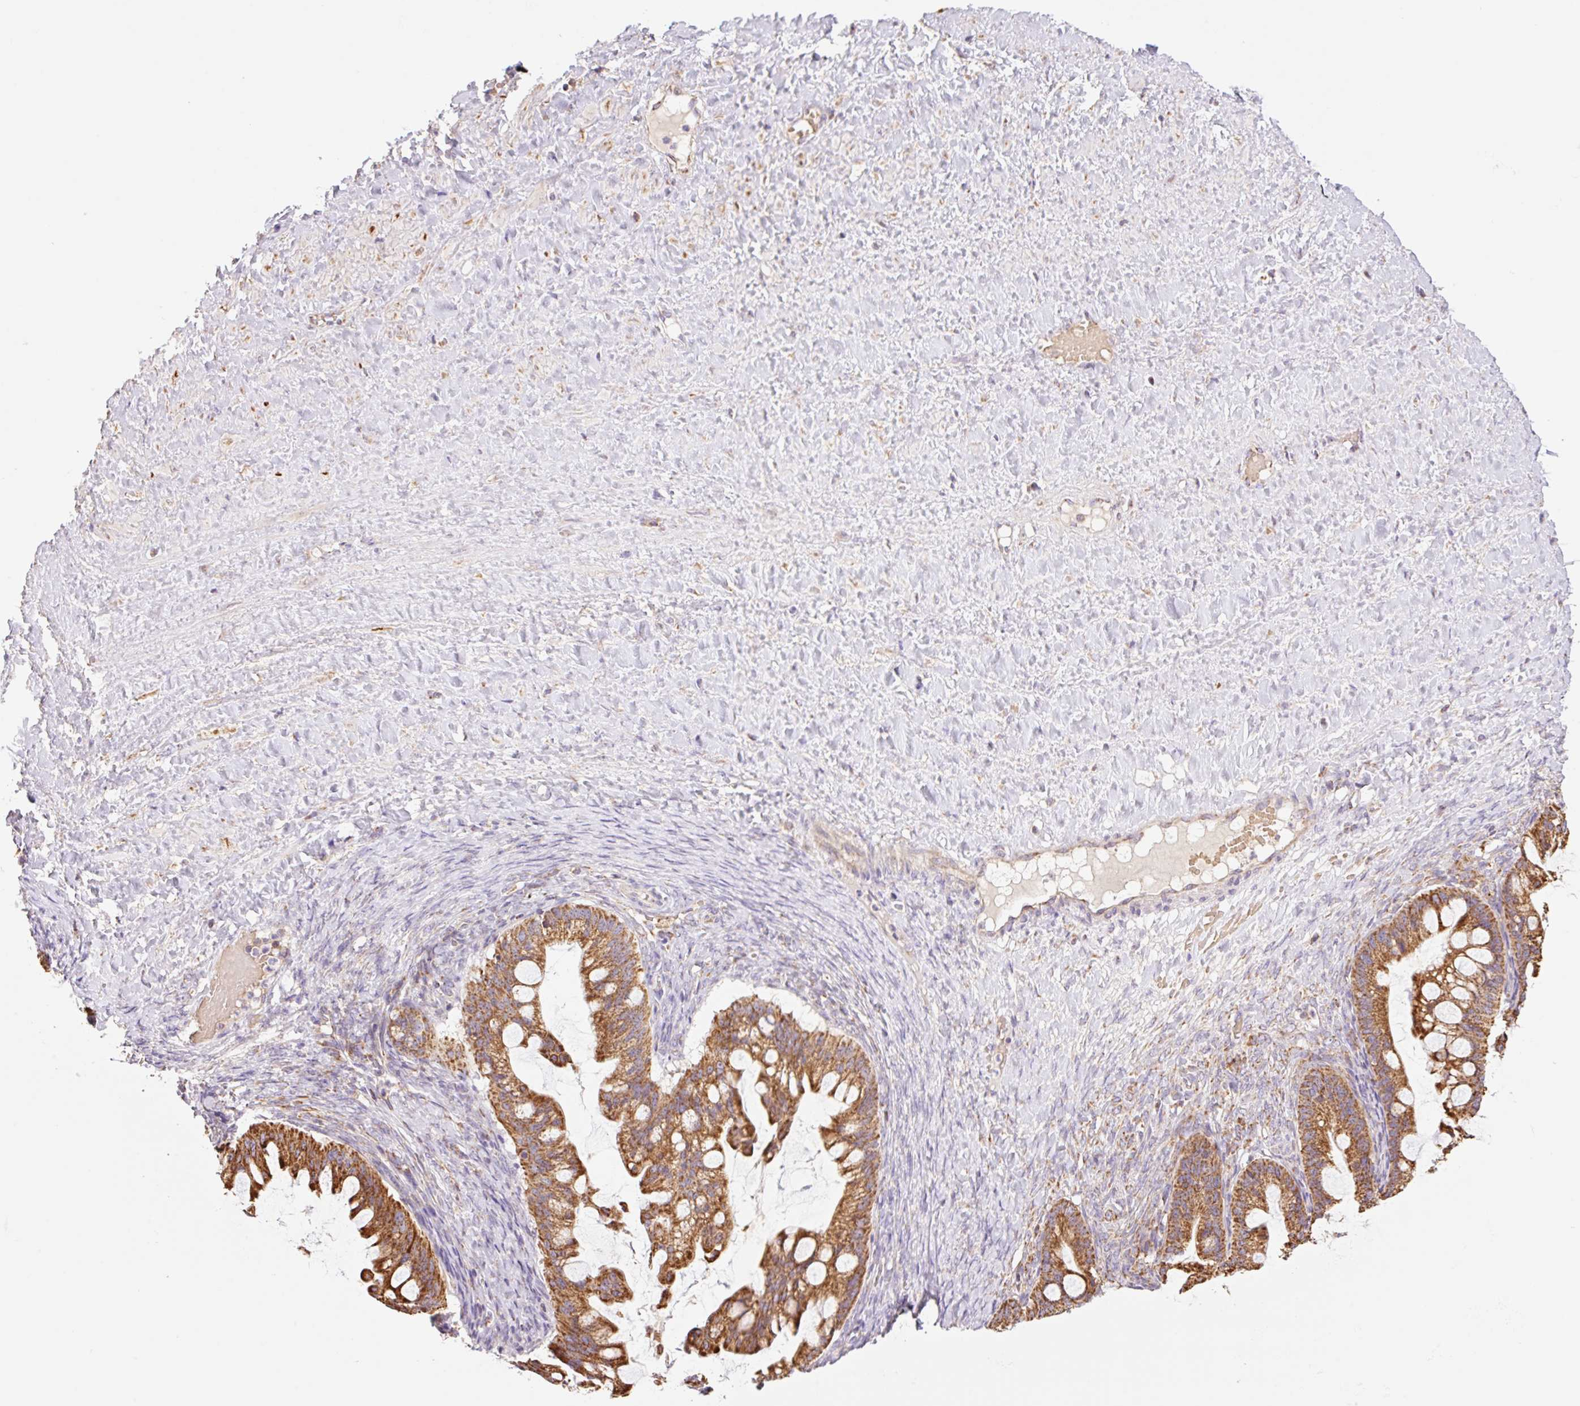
{"staining": {"intensity": "strong", "quantity": ">75%", "location": "cytoplasmic/membranous"}, "tissue": "ovarian cancer", "cell_type": "Tumor cells", "image_type": "cancer", "snomed": [{"axis": "morphology", "description": "Cystadenocarcinoma, mucinous, NOS"}, {"axis": "topography", "description": "Ovary"}], "caption": "High-magnification brightfield microscopy of ovarian cancer (mucinous cystadenocarcinoma) stained with DAB (brown) and counterstained with hematoxylin (blue). tumor cells exhibit strong cytoplasmic/membranous staining is appreciated in approximately>75% of cells.", "gene": "GOSR2", "patient": {"sex": "female", "age": 73}}